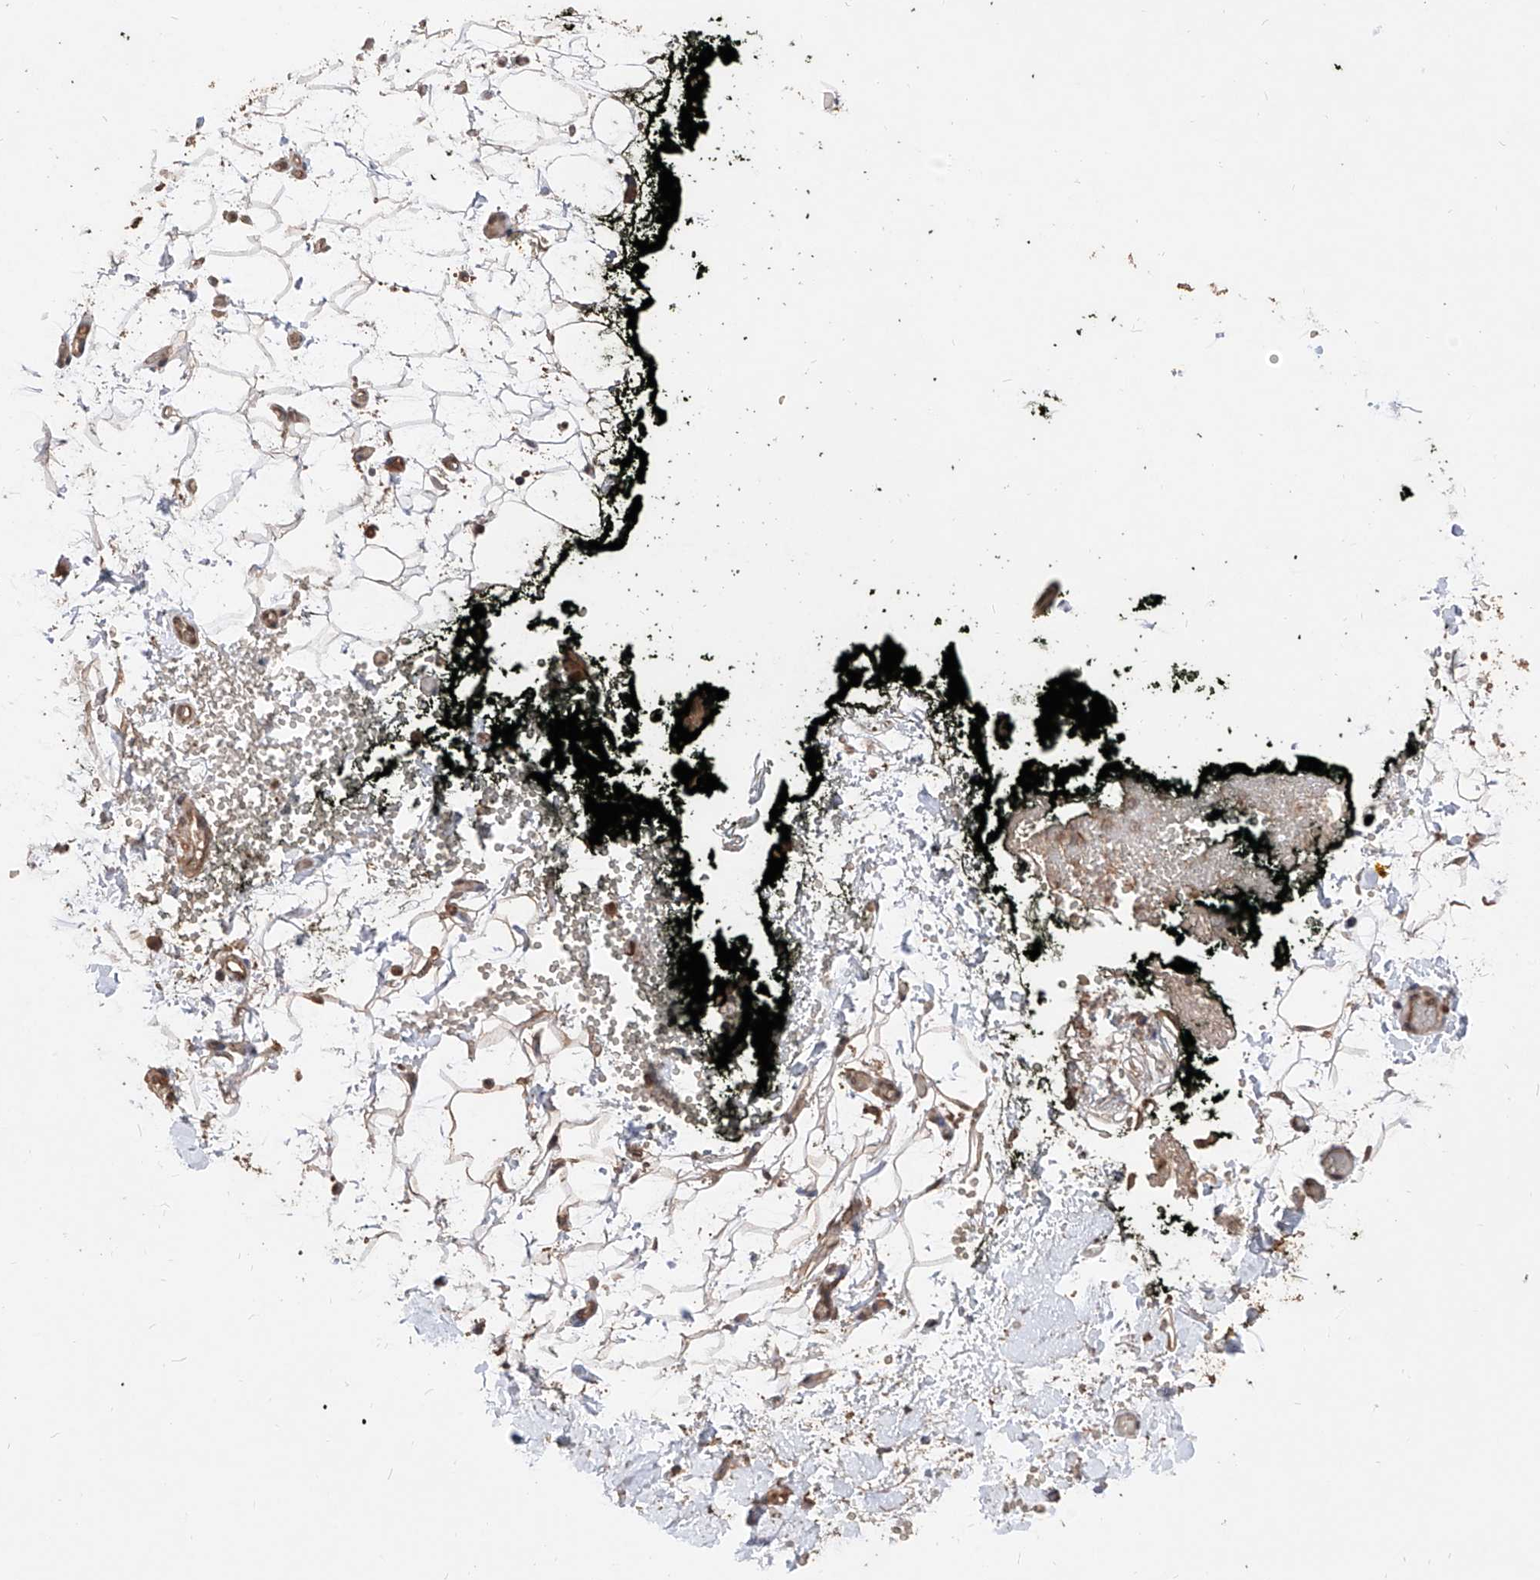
{"staining": {"intensity": "moderate", "quantity": ">75%", "location": "cytoplasmic/membranous"}, "tissue": "adipose tissue", "cell_type": "Adipocytes", "image_type": "normal", "snomed": [{"axis": "morphology", "description": "Normal tissue, NOS"}, {"axis": "morphology", "description": "Adenocarcinoma, NOS"}, {"axis": "topography", "description": "Pancreas"}, {"axis": "topography", "description": "Peripheral nerve tissue"}], "caption": "A brown stain highlights moderate cytoplasmic/membranous positivity of a protein in adipocytes of unremarkable human adipose tissue. (DAB (3,3'-diaminobenzidine) IHC, brown staining for protein, blue staining for nuclei).", "gene": "FAM135A", "patient": {"sex": "male", "age": 59}}